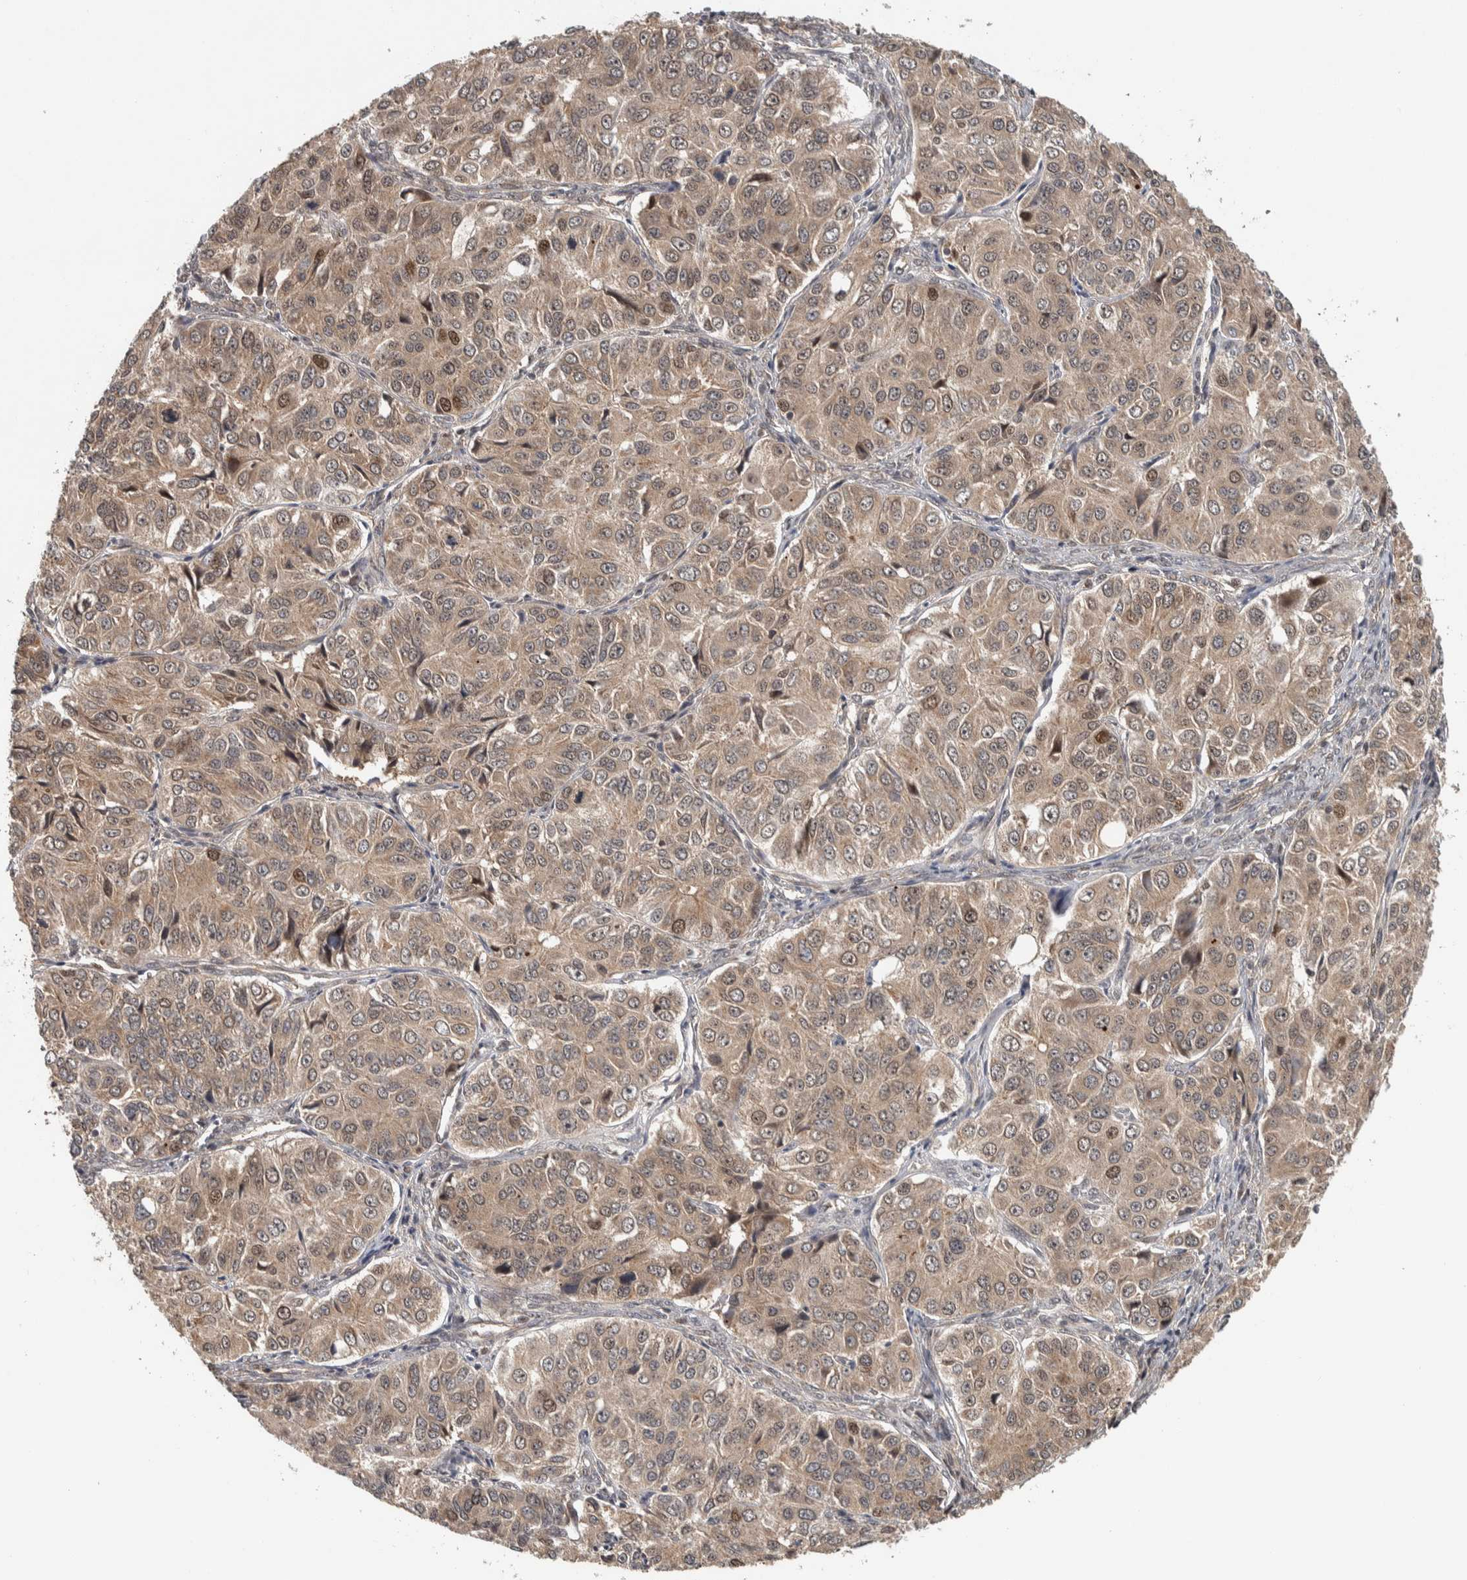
{"staining": {"intensity": "weak", "quantity": ">75%", "location": "cytoplasmic/membranous,nuclear"}, "tissue": "ovarian cancer", "cell_type": "Tumor cells", "image_type": "cancer", "snomed": [{"axis": "morphology", "description": "Carcinoma, endometroid"}, {"axis": "topography", "description": "Ovary"}], "caption": "Weak cytoplasmic/membranous and nuclear protein positivity is identified in approximately >75% of tumor cells in ovarian cancer (endometroid carcinoma). Ihc stains the protein in brown and the nuclei are stained blue.", "gene": "RPS6KA4", "patient": {"sex": "female", "age": 51}}